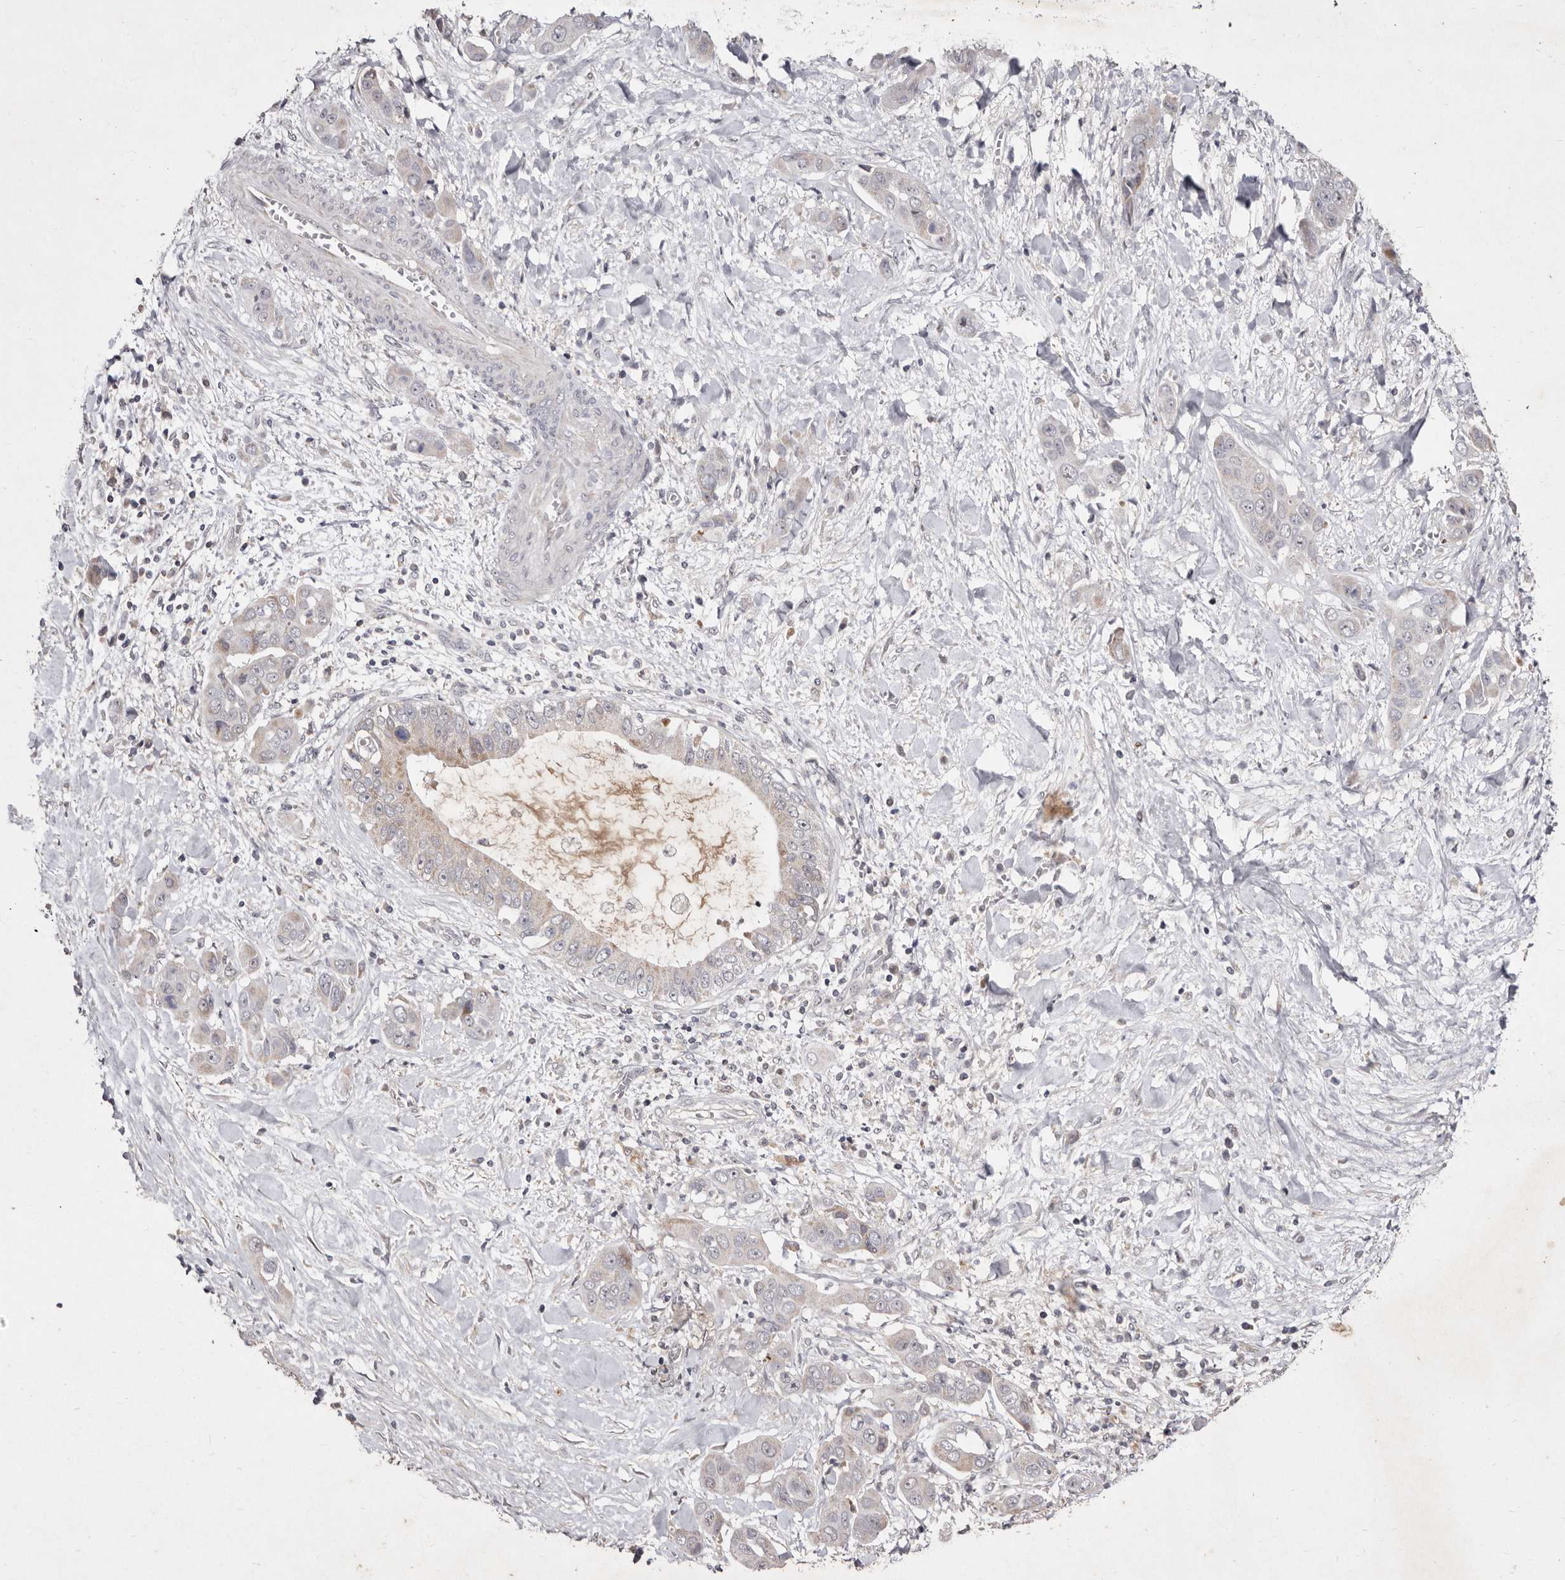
{"staining": {"intensity": "negative", "quantity": "none", "location": "none"}, "tissue": "liver cancer", "cell_type": "Tumor cells", "image_type": "cancer", "snomed": [{"axis": "morphology", "description": "Cholangiocarcinoma"}, {"axis": "topography", "description": "Liver"}], "caption": "Immunohistochemical staining of liver cancer (cholangiocarcinoma) demonstrates no significant positivity in tumor cells. The staining was performed using DAB to visualize the protein expression in brown, while the nuclei were stained in blue with hematoxylin (Magnification: 20x).", "gene": "FLAD1", "patient": {"sex": "female", "age": 52}}